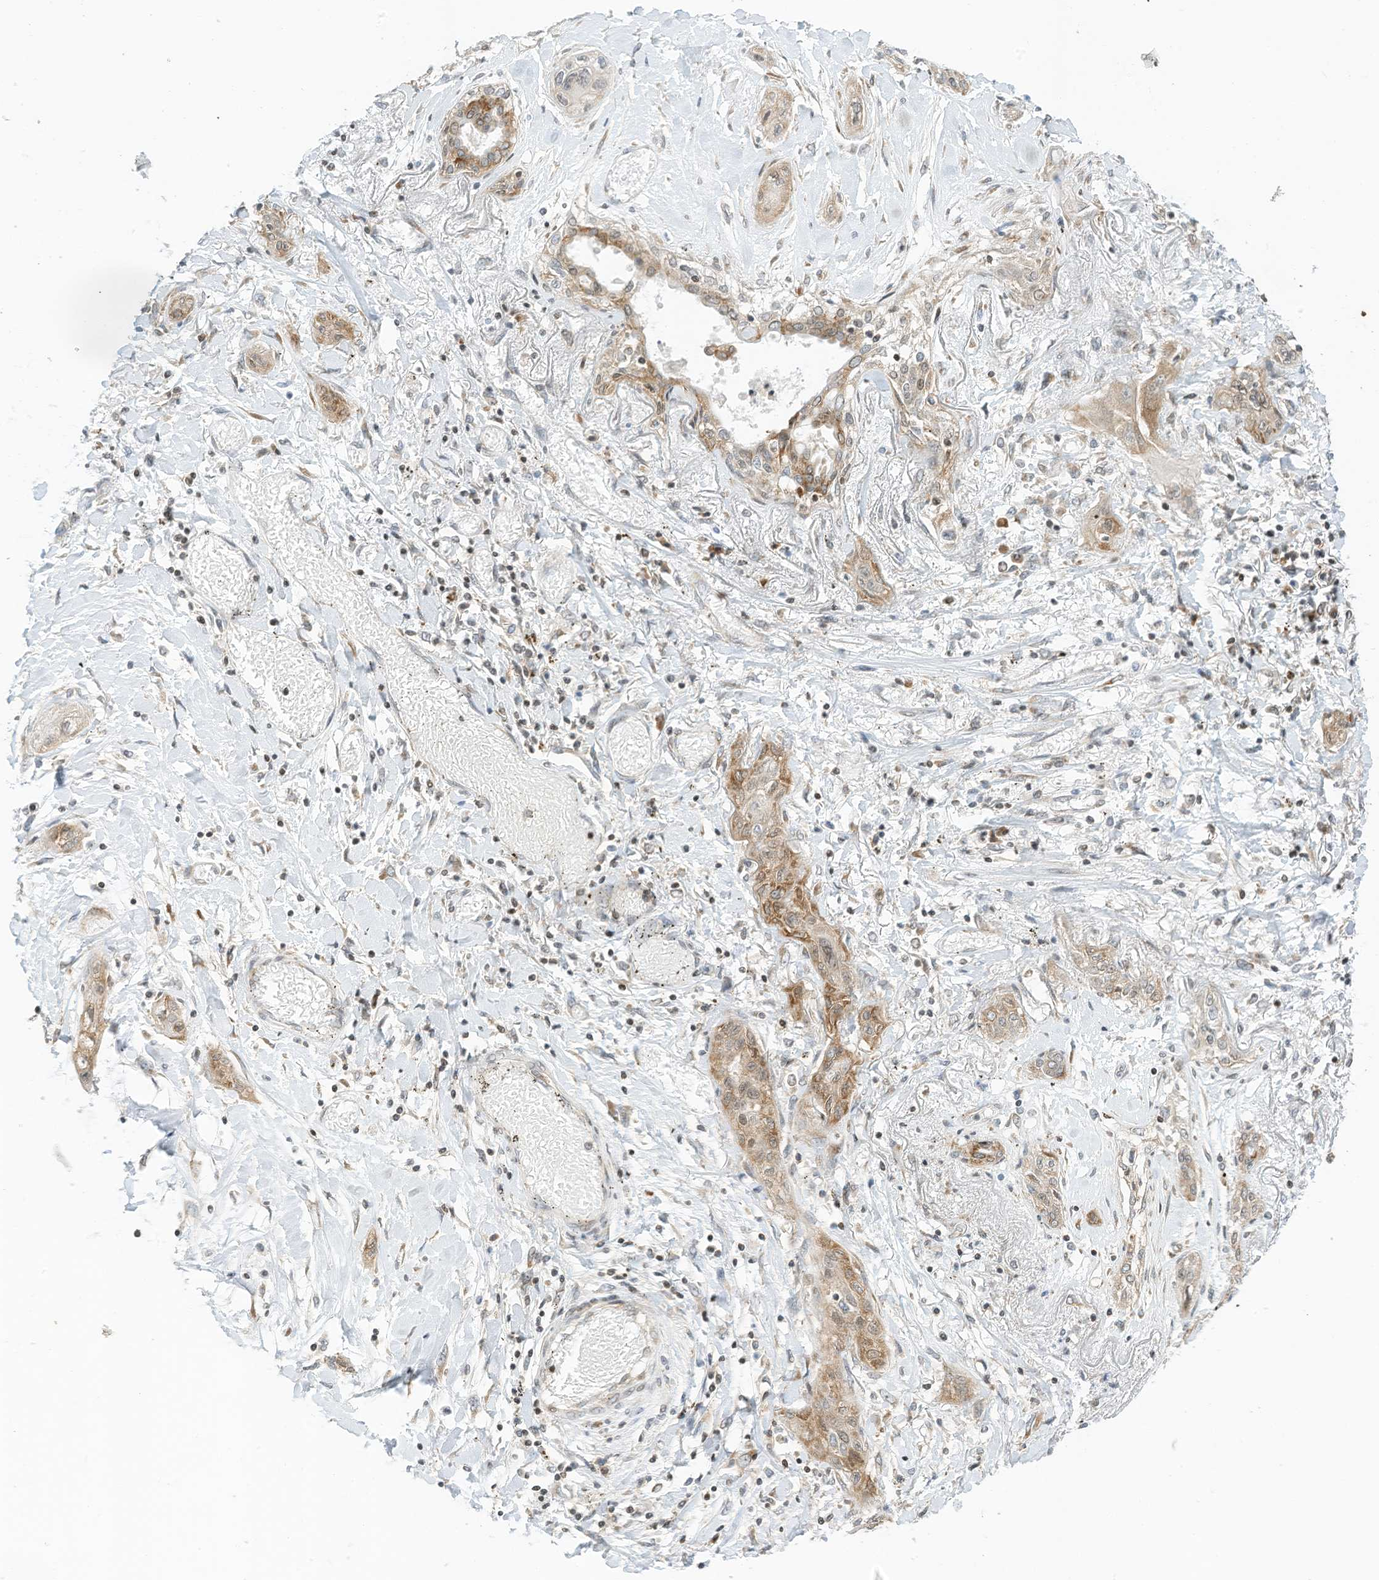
{"staining": {"intensity": "moderate", "quantity": "25%-75%", "location": "cytoplasmic/membranous"}, "tissue": "lung cancer", "cell_type": "Tumor cells", "image_type": "cancer", "snomed": [{"axis": "morphology", "description": "Squamous cell carcinoma, NOS"}, {"axis": "topography", "description": "Lung"}], "caption": "This photomicrograph reveals lung cancer stained with IHC to label a protein in brown. The cytoplasmic/membranous of tumor cells show moderate positivity for the protein. Nuclei are counter-stained blue.", "gene": "EDF1", "patient": {"sex": "female", "age": 47}}